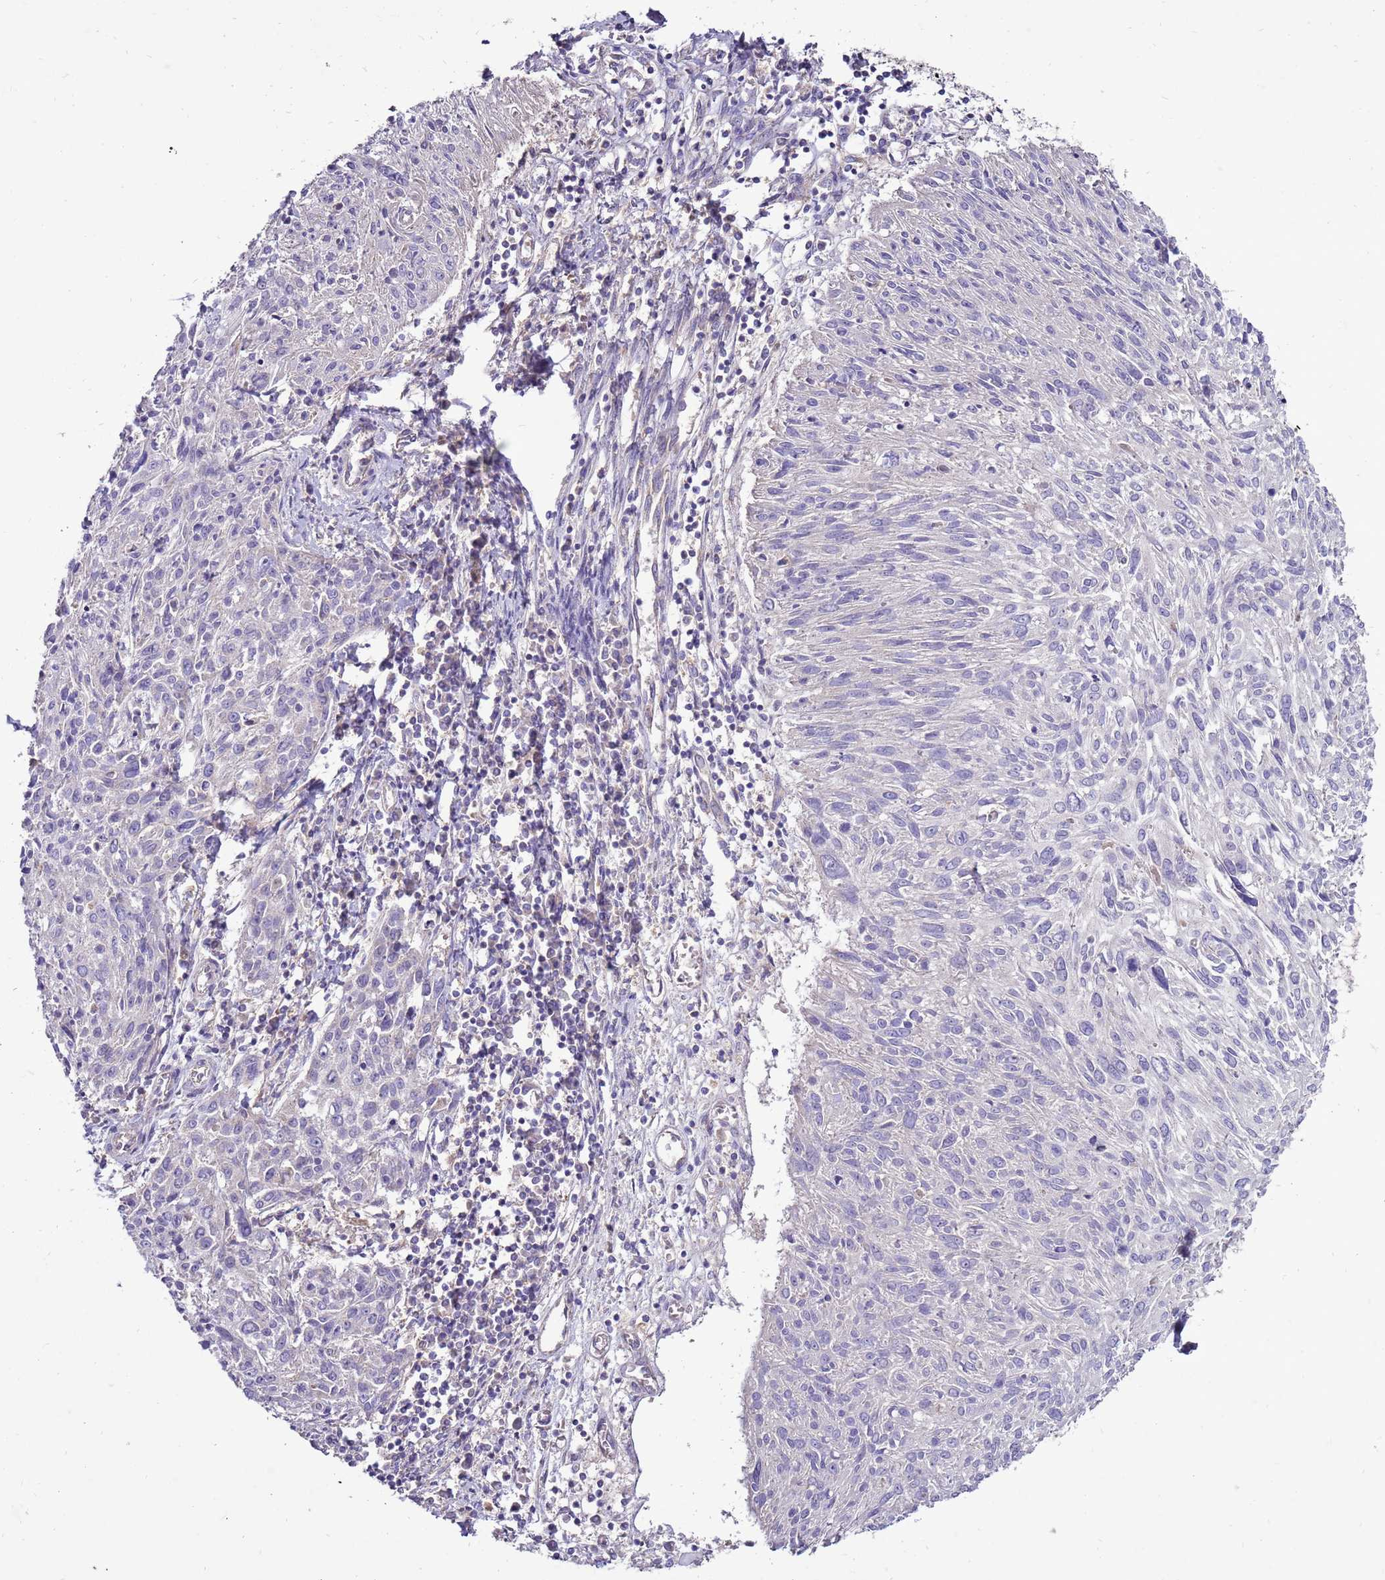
{"staining": {"intensity": "negative", "quantity": "none", "location": "none"}, "tissue": "cervical cancer", "cell_type": "Tumor cells", "image_type": "cancer", "snomed": [{"axis": "morphology", "description": "Squamous cell carcinoma, NOS"}, {"axis": "topography", "description": "Cervix"}], "caption": "High power microscopy histopathology image of an immunohistochemistry (IHC) micrograph of cervical cancer (squamous cell carcinoma), revealing no significant positivity in tumor cells. (DAB (3,3'-diaminobenzidine) IHC, high magnification).", "gene": "TRAPPC4", "patient": {"sex": "female", "age": 51}}